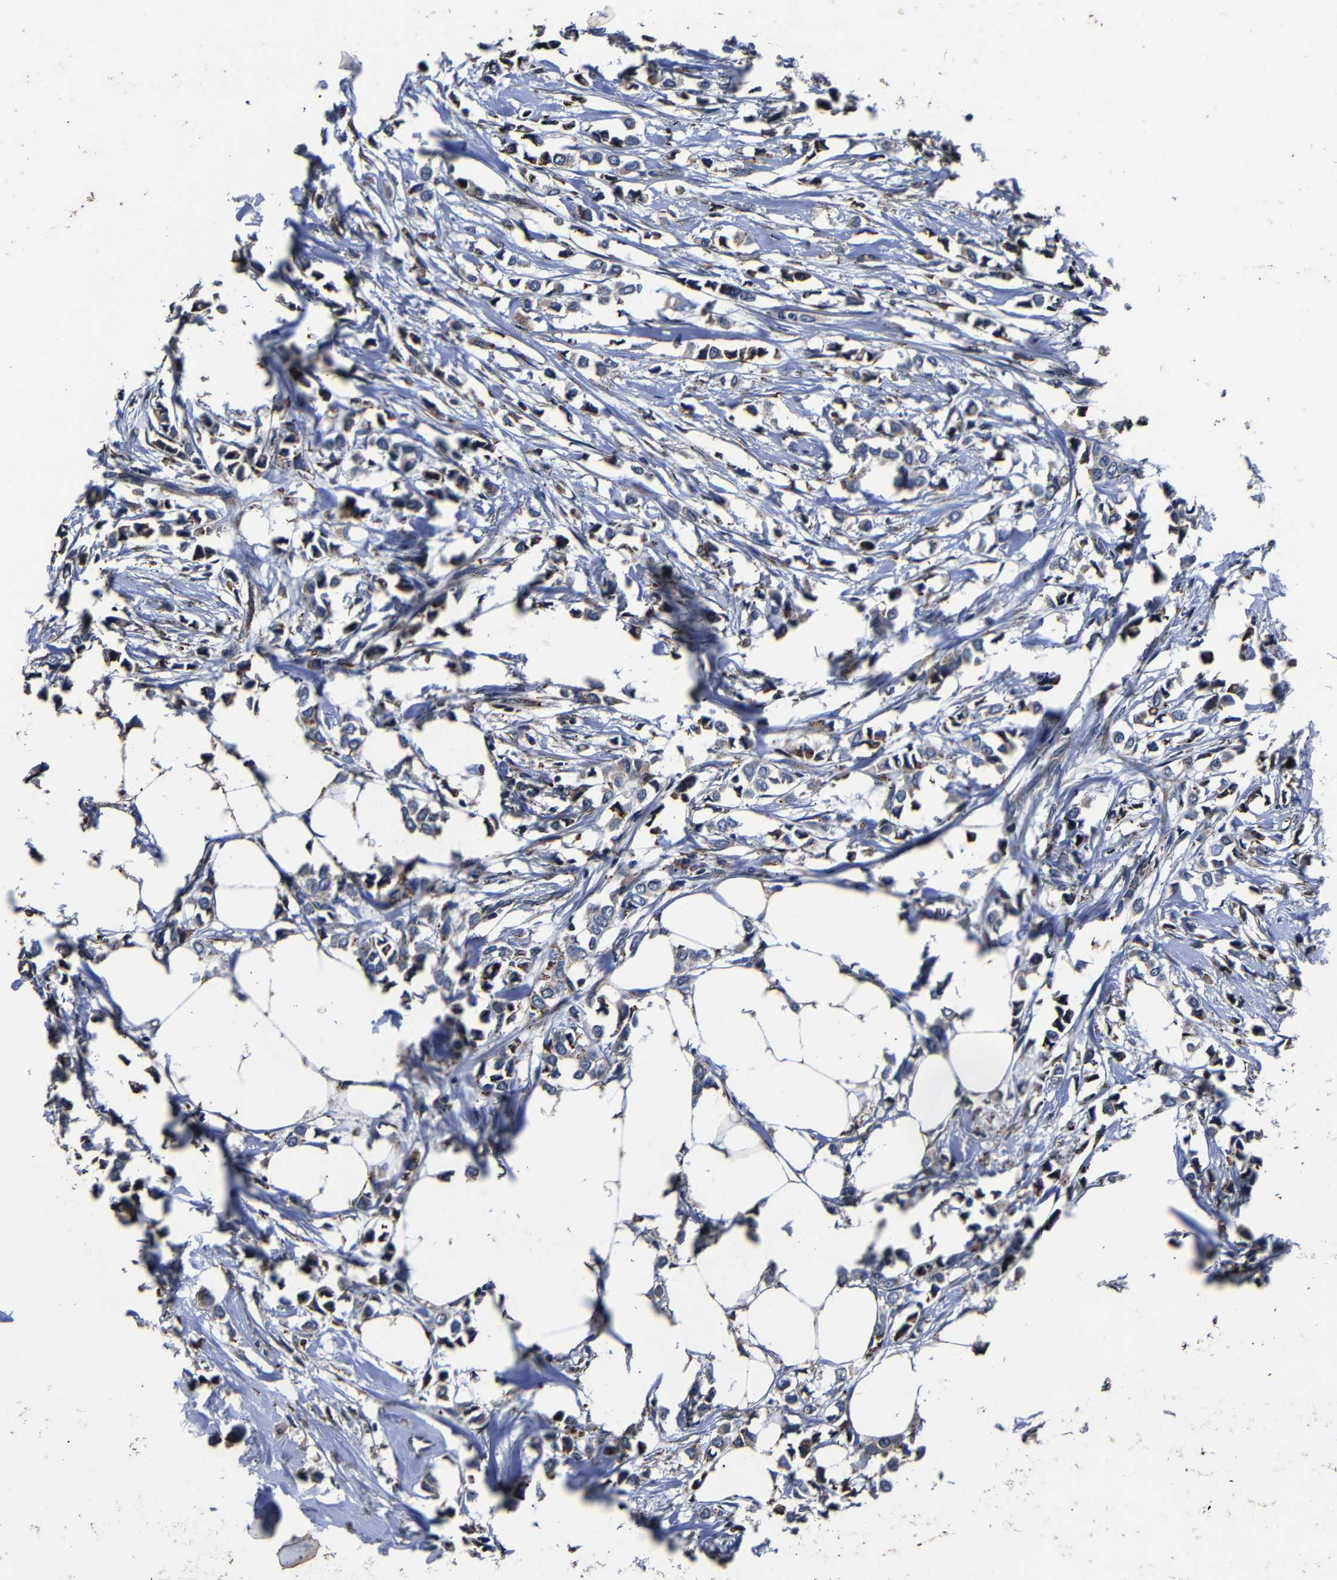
{"staining": {"intensity": "weak", "quantity": "<25%", "location": "cytoplasmic/membranous"}, "tissue": "breast cancer", "cell_type": "Tumor cells", "image_type": "cancer", "snomed": [{"axis": "morphology", "description": "Lobular carcinoma"}, {"axis": "topography", "description": "Breast"}], "caption": "This image is of breast cancer stained with immunohistochemistry (IHC) to label a protein in brown with the nuclei are counter-stained blue. There is no positivity in tumor cells. (Brightfield microscopy of DAB (3,3'-diaminobenzidine) immunohistochemistry at high magnification).", "gene": "SCN9A", "patient": {"sex": "female", "age": 51}}